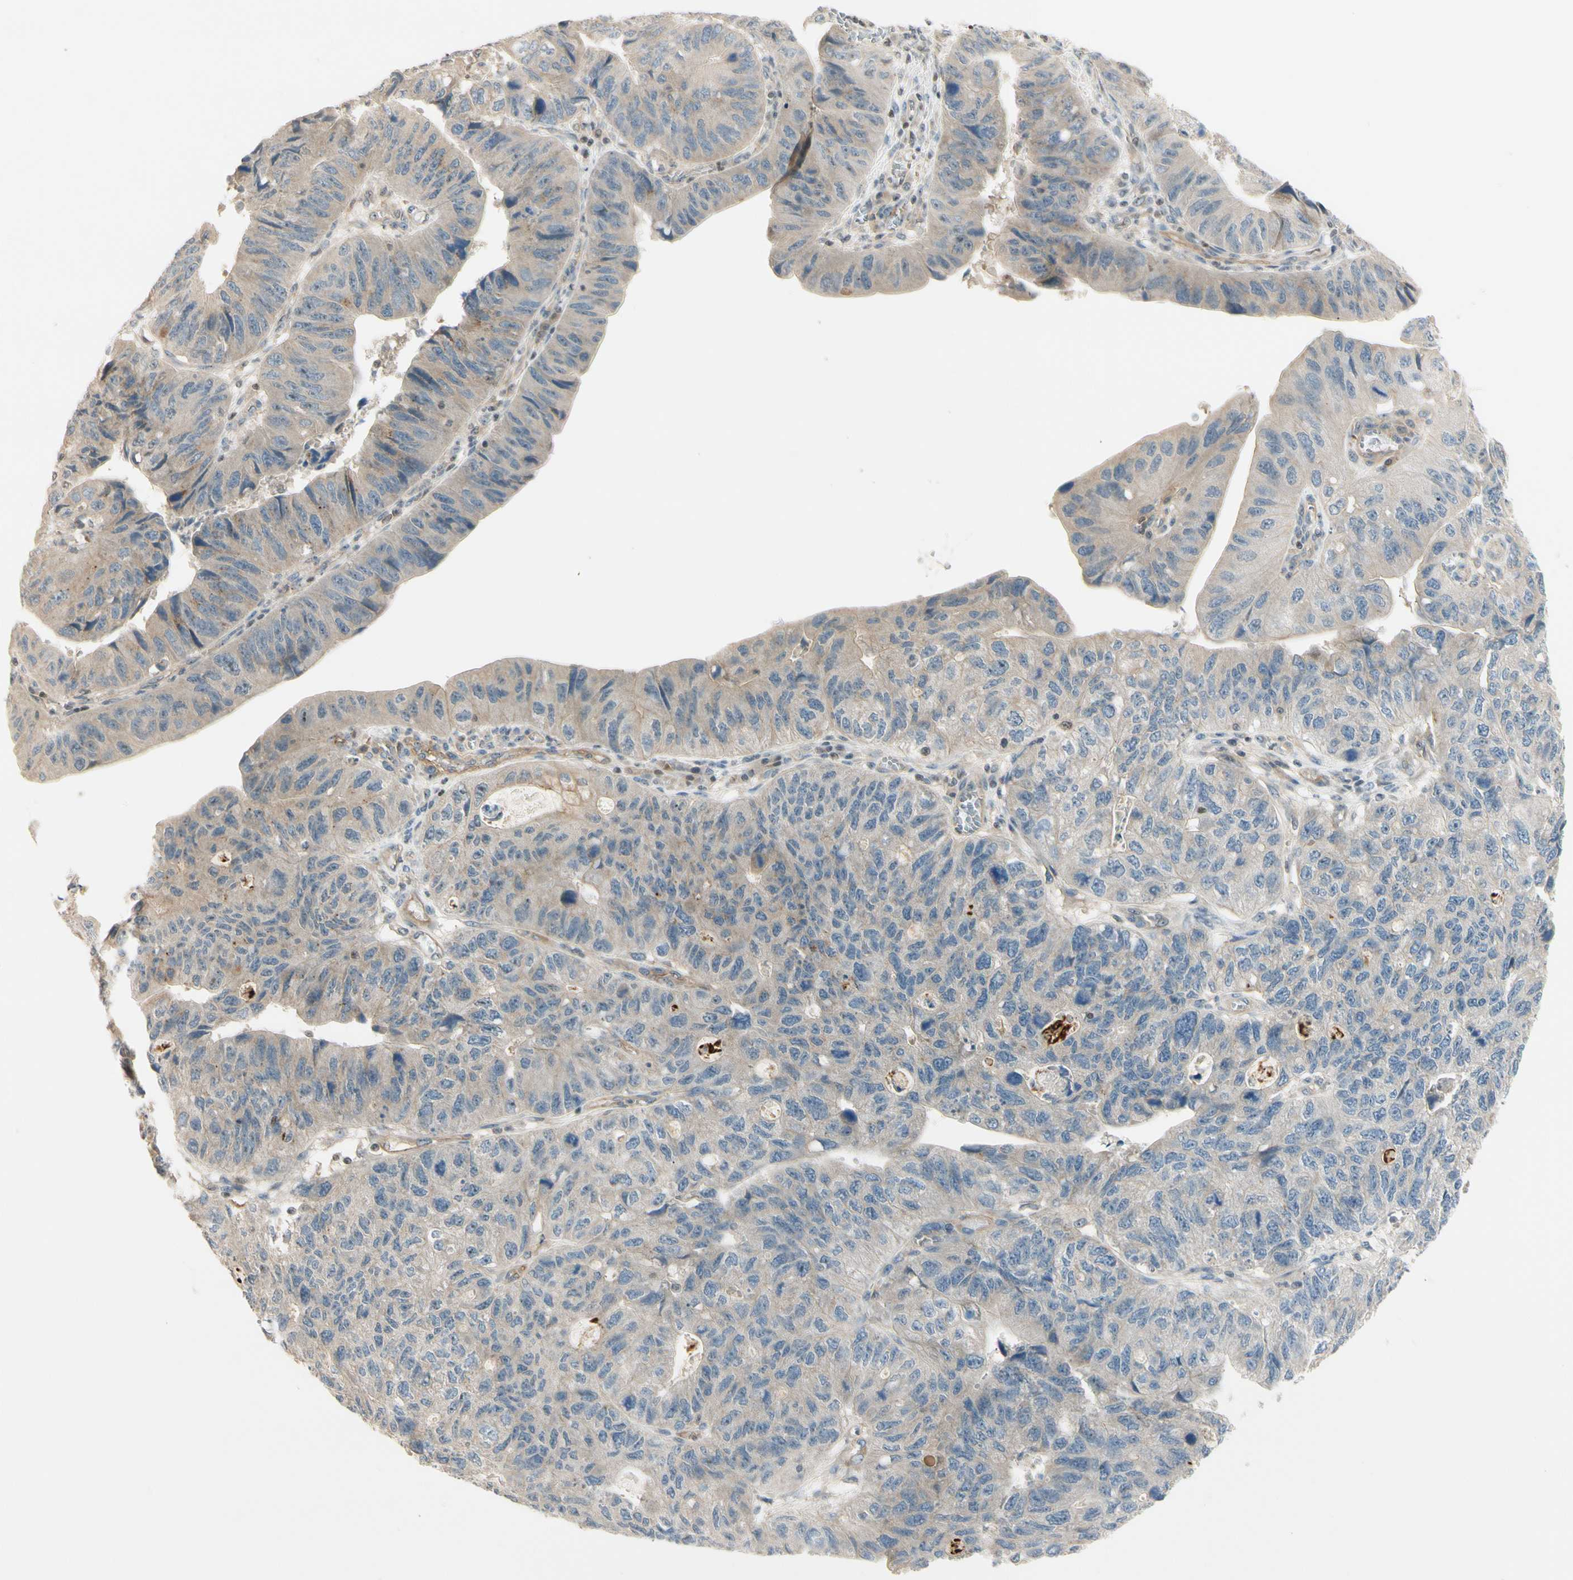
{"staining": {"intensity": "weak", "quantity": ">75%", "location": "cytoplasmic/membranous"}, "tissue": "stomach cancer", "cell_type": "Tumor cells", "image_type": "cancer", "snomed": [{"axis": "morphology", "description": "Adenocarcinoma, NOS"}, {"axis": "topography", "description": "Stomach"}], "caption": "Immunohistochemical staining of adenocarcinoma (stomach) displays low levels of weak cytoplasmic/membranous staining in approximately >75% of tumor cells. The staining was performed using DAB (3,3'-diaminobenzidine), with brown indicating positive protein expression. Nuclei are stained blue with hematoxylin.", "gene": "NFYA", "patient": {"sex": "male", "age": 59}}